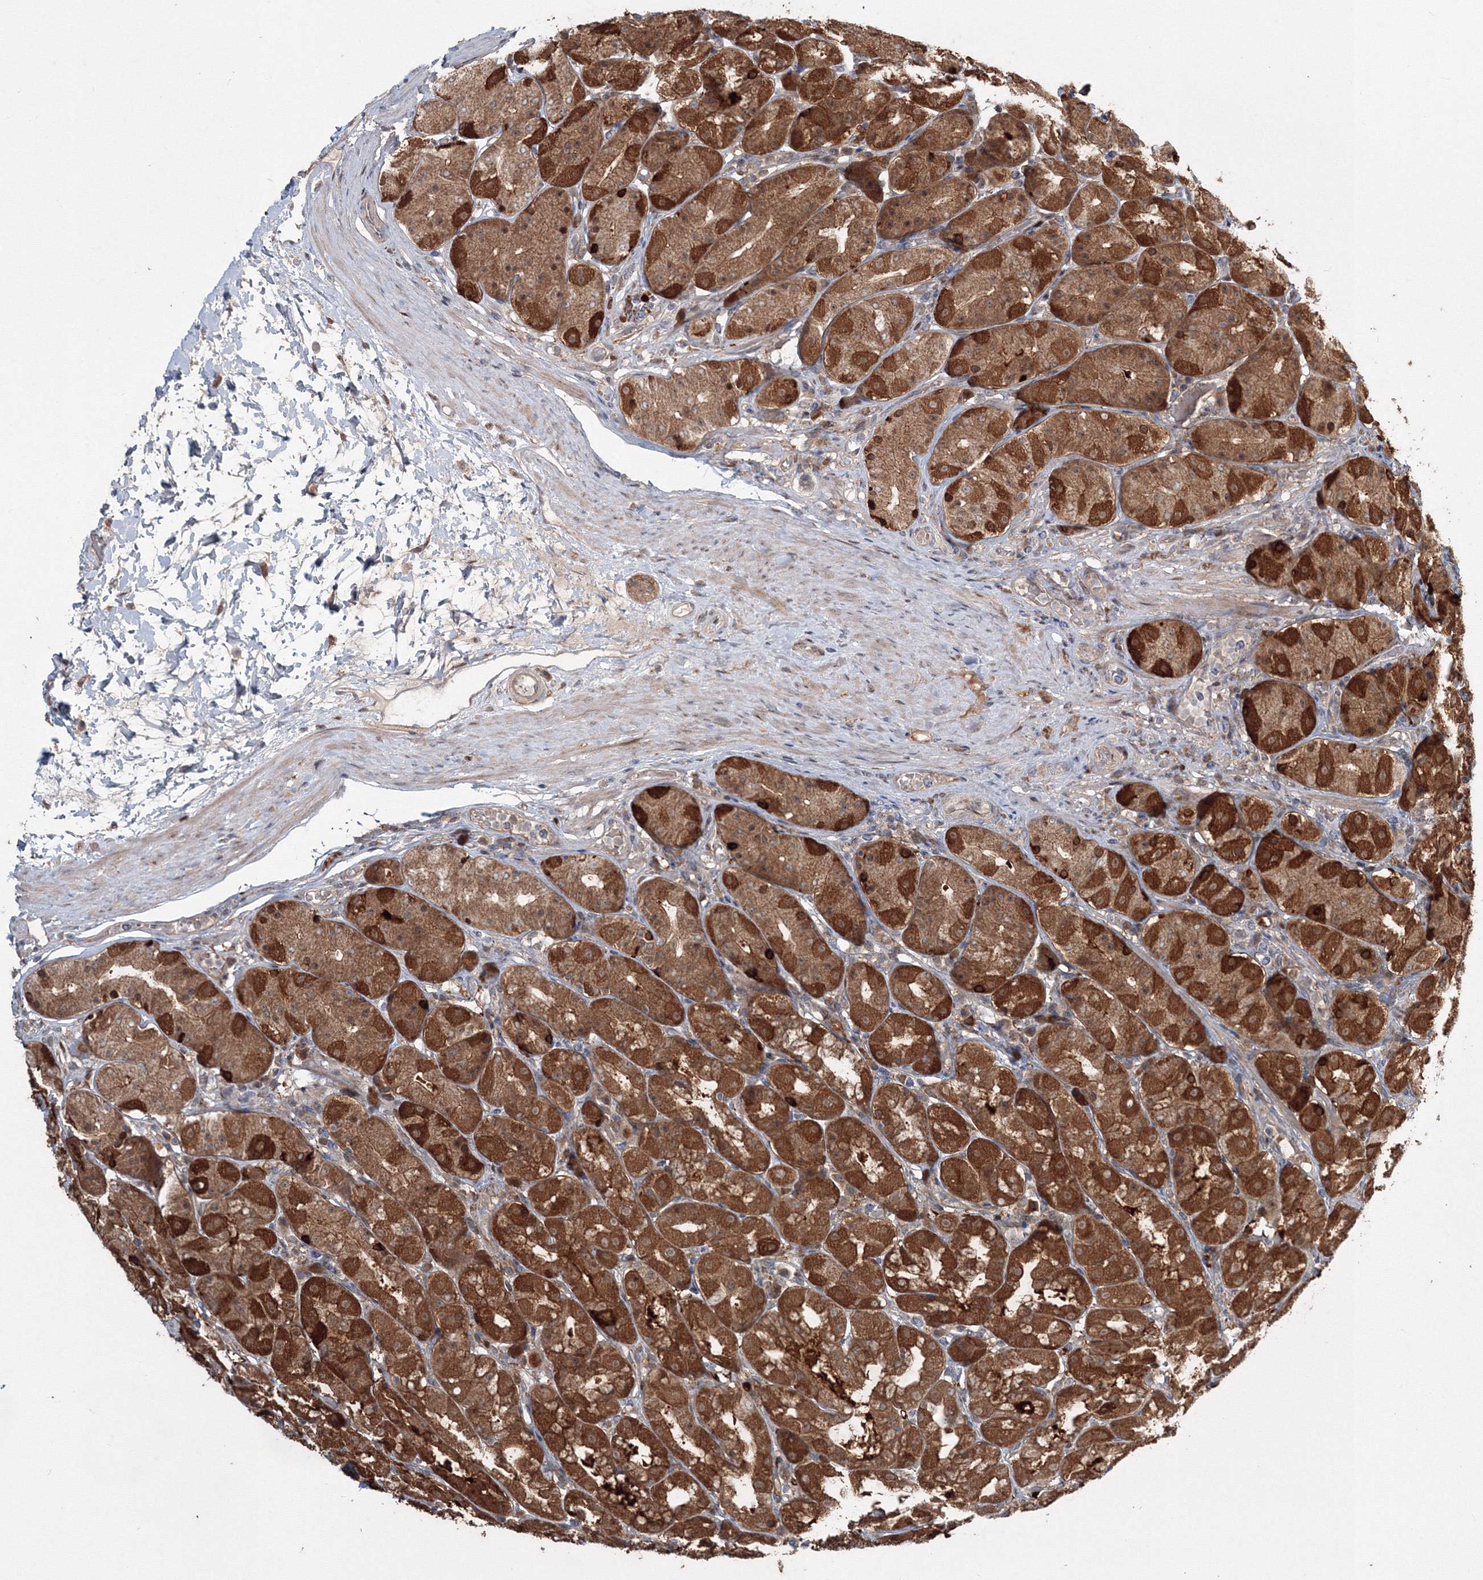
{"staining": {"intensity": "strong", "quantity": ">75%", "location": "cytoplasmic/membranous"}, "tissue": "stomach", "cell_type": "Glandular cells", "image_type": "normal", "snomed": [{"axis": "morphology", "description": "Normal tissue, NOS"}, {"axis": "topography", "description": "Stomach, lower"}], "caption": "IHC (DAB) staining of normal stomach exhibits strong cytoplasmic/membranous protein expression in about >75% of glandular cells.", "gene": "MKRN2", "patient": {"sex": "female", "age": 56}}